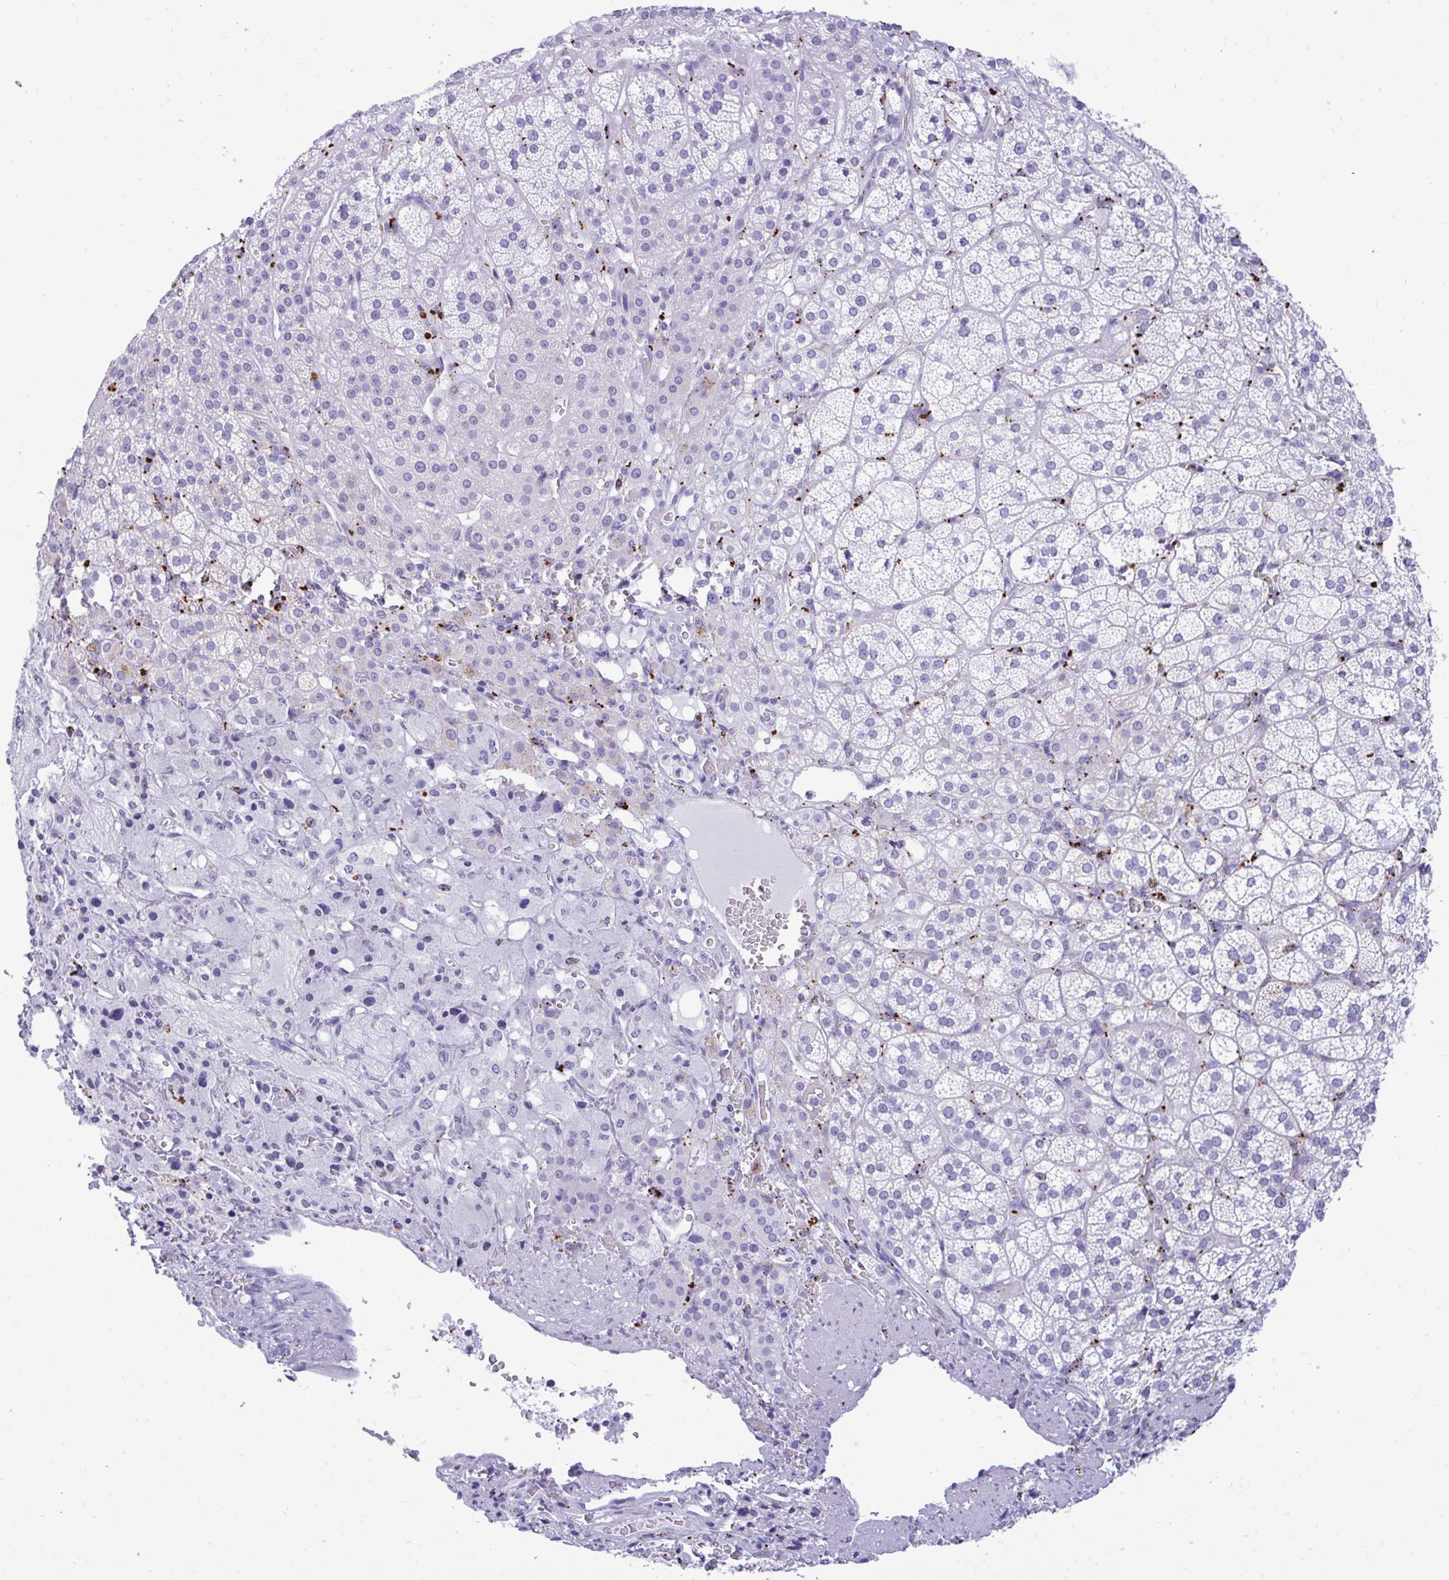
{"staining": {"intensity": "weak", "quantity": "<25%", "location": "cytoplasmic/membranous"}, "tissue": "adrenal gland", "cell_type": "Glandular cells", "image_type": "normal", "snomed": [{"axis": "morphology", "description": "Normal tissue, NOS"}, {"axis": "topography", "description": "Adrenal gland"}], "caption": "Micrograph shows no significant protein expression in glandular cells of normal adrenal gland. (DAB immunohistochemistry (IHC) visualized using brightfield microscopy, high magnification).", "gene": "CPVL", "patient": {"sex": "female", "age": 60}}